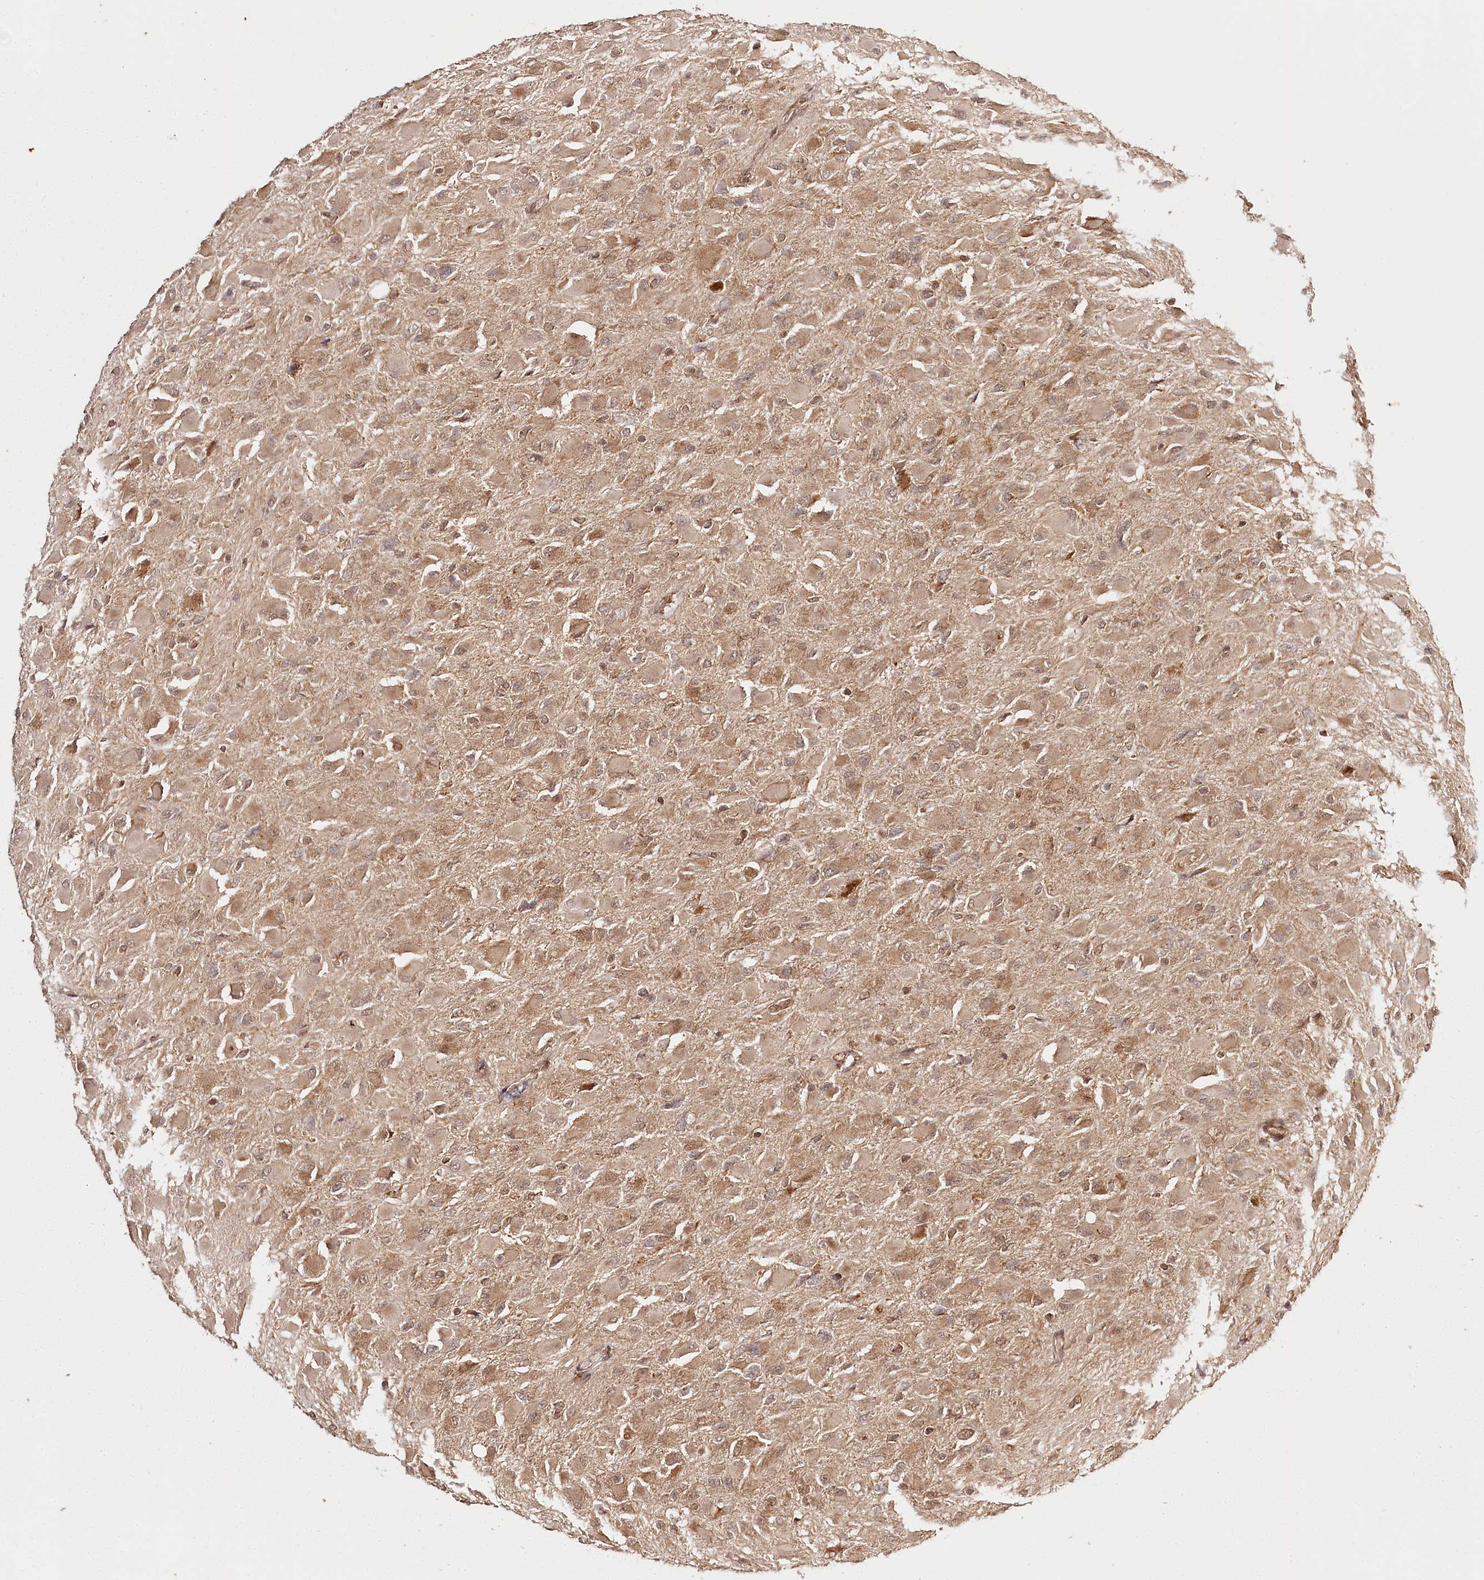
{"staining": {"intensity": "moderate", "quantity": ">75%", "location": "cytoplasmic/membranous,nuclear"}, "tissue": "glioma", "cell_type": "Tumor cells", "image_type": "cancer", "snomed": [{"axis": "morphology", "description": "Glioma, malignant, High grade"}, {"axis": "topography", "description": "Cerebral cortex"}], "caption": "IHC of human glioma shows medium levels of moderate cytoplasmic/membranous and nuclear staining in approximately >75% of tumor cells.", "gene": "ULK2", "patient": {"sex": "female", "age": 36}}